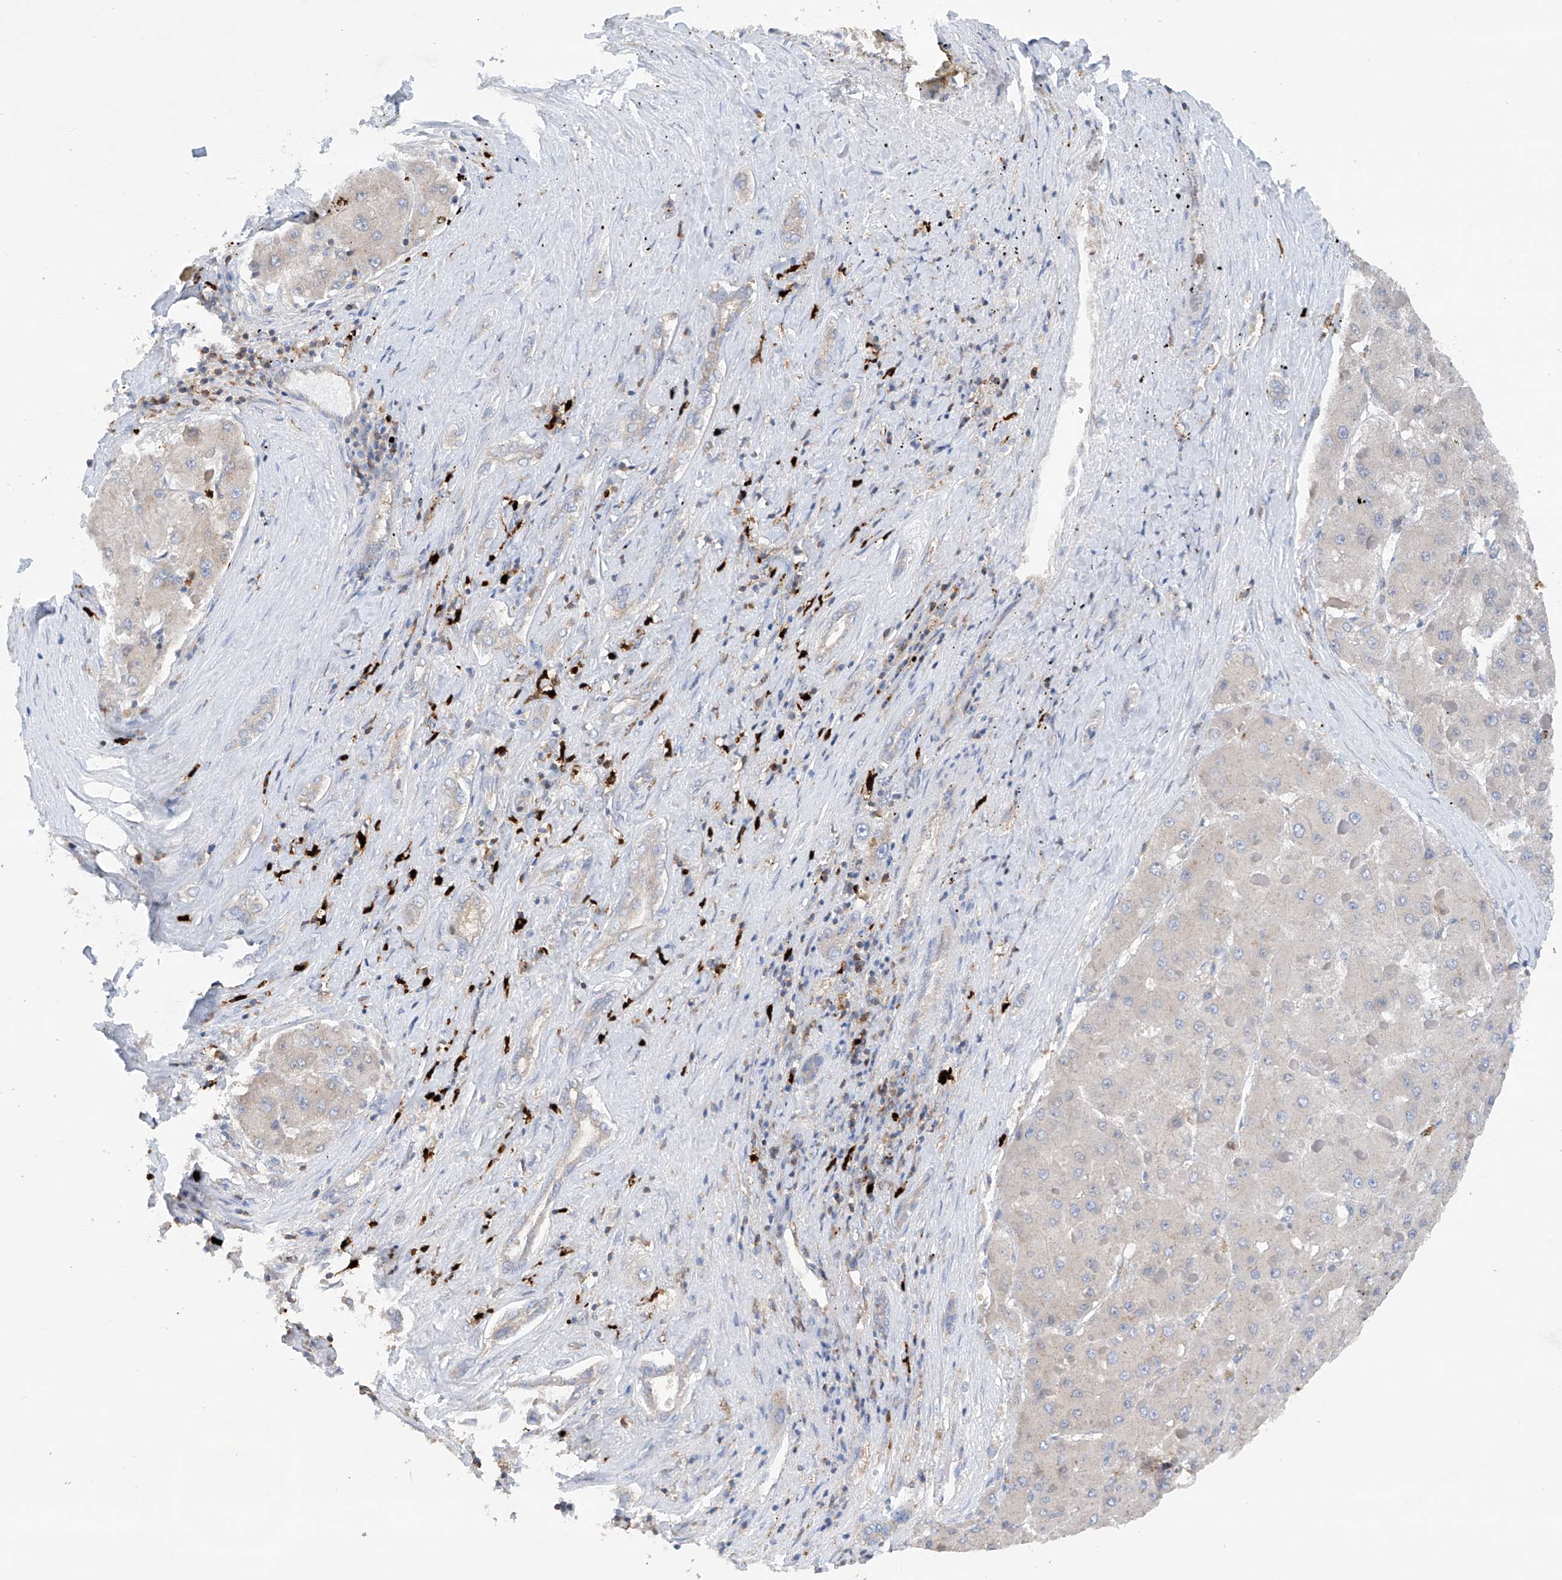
{"staining": {"intensity": "negative", "quantity": "none", "location": "none"}, "tissue": "liver cancer", "cell_type": "Tumor cells", "image_type": "cancer", "snomed": [{"axis": "morphology", "description": "Carcinoma, Hepatocellular, NOS"}, {"axis": "topography", "description": "Liver"}], "caption": "Immunohistochemistry (IHC) photomicrograph of neoplastic tissue: liver hepatocellular carcinoma stained with DAB exhibits no significant protein staining in tumor cells. Brightfield microscopy of immunohistochemistry (IHC) stained with DAB (brown) and hematoxylin (blue), captured at high magnification.", "gene": "PHACTR2", "patient": {"sex": "female", "age": 73}}